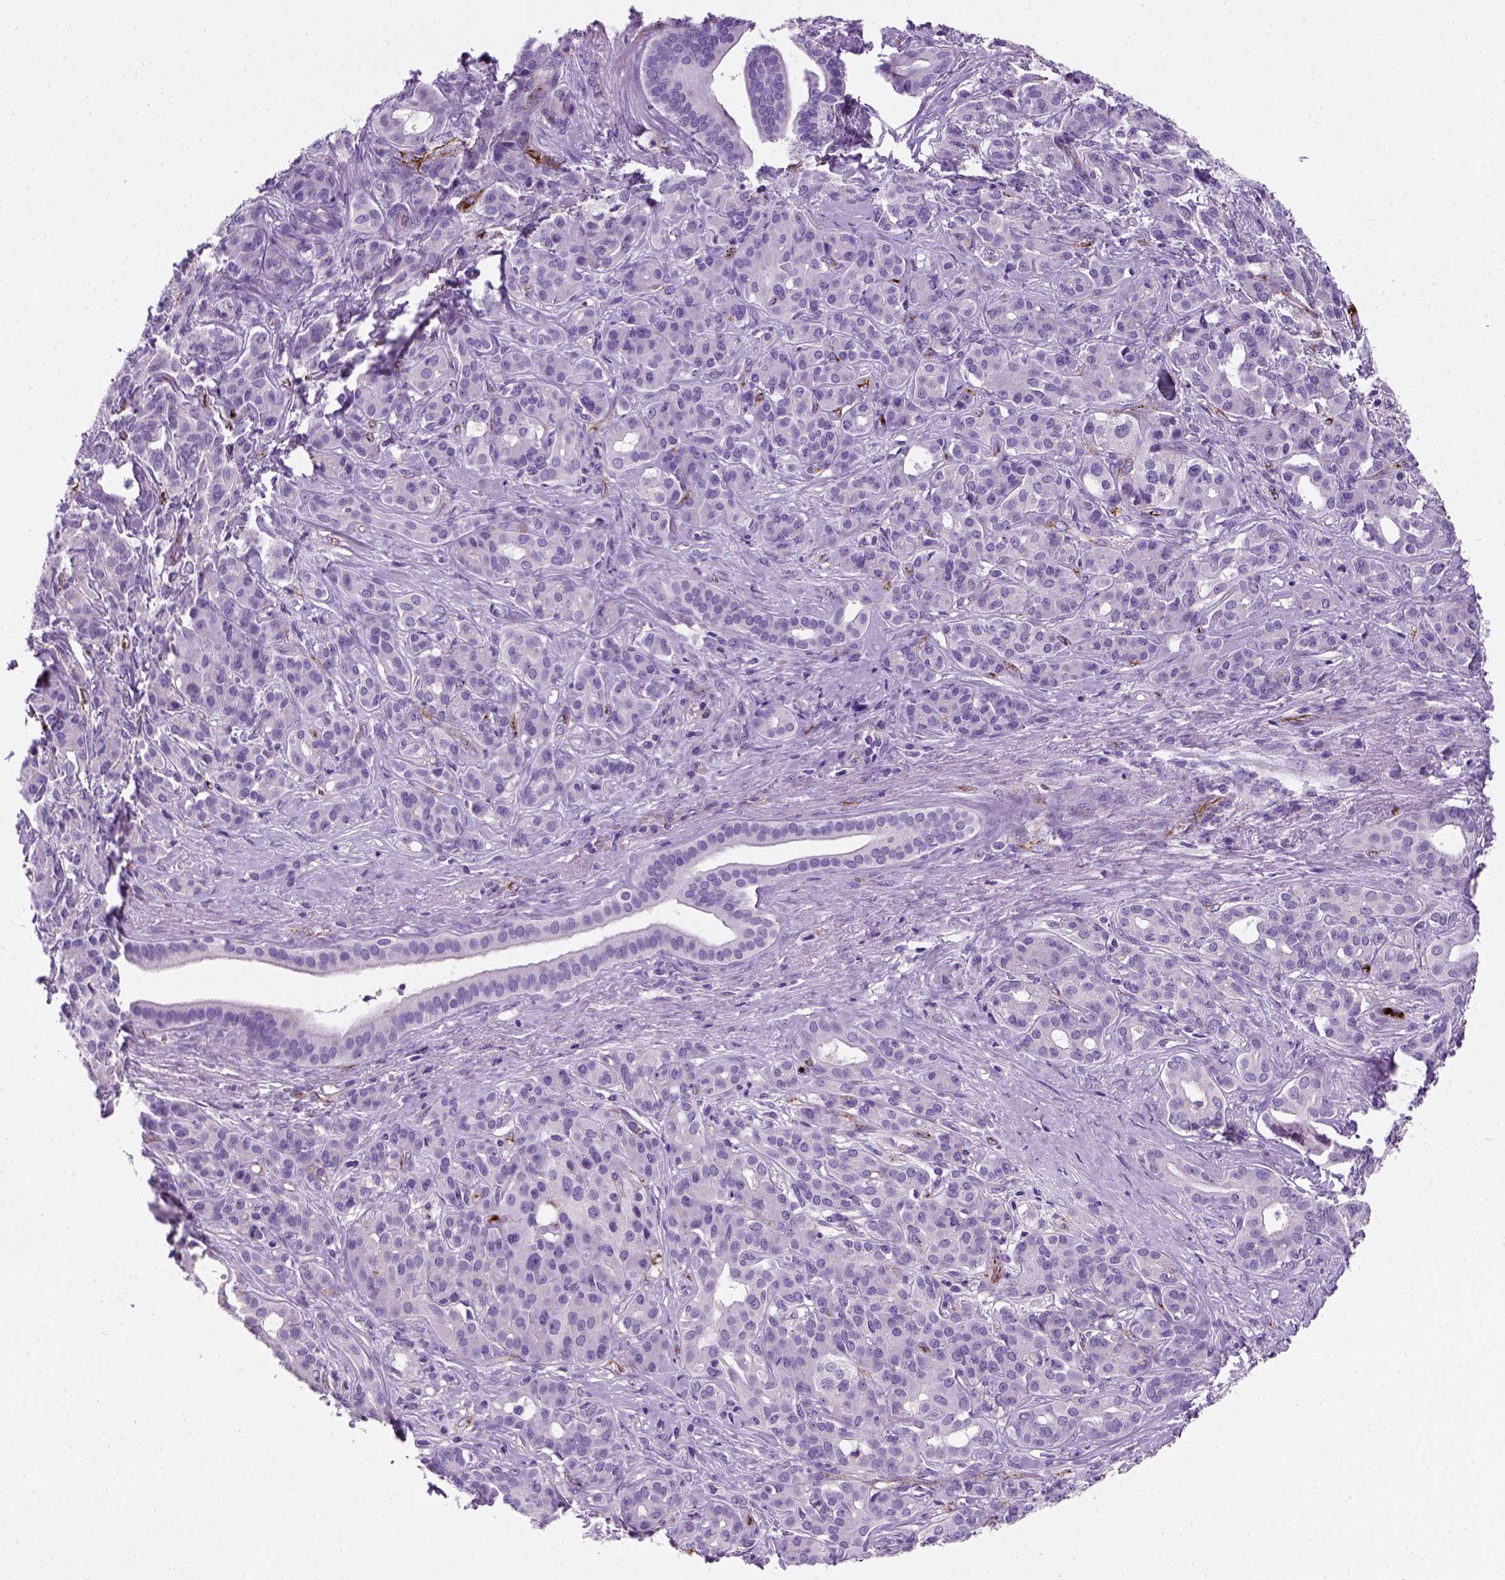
{"staining": {"intensity": "negative", "quantity": "none", "location": "none"}, "tissue": "pancreatic cancer", "cell_type": "Tumor cells", "image_type": "cancer", "snomed": [{"axis": "morphology", "description": "Normal tissue, NOS"}, {"axis": "morphology", "description": "Inflammation, NOS"}, {"axis": "morphology", "description": "Adenocarcinoma, NOS"}, {"axis": "topography", "description": "Pancreas"}], "caption": "Immunohistochemical staining of pancreatic adenocarcinoma exhibits no significant expression in tumor cells. Brightfield microscopy of immunohistochemistry (IHC) stained with DAB (3,3'-diaminobenzidine) (brown) and hematoxylin (blue), captured at high magnification.", "gene": "VWF", "patient": {"sex": "male", "age": 57}}